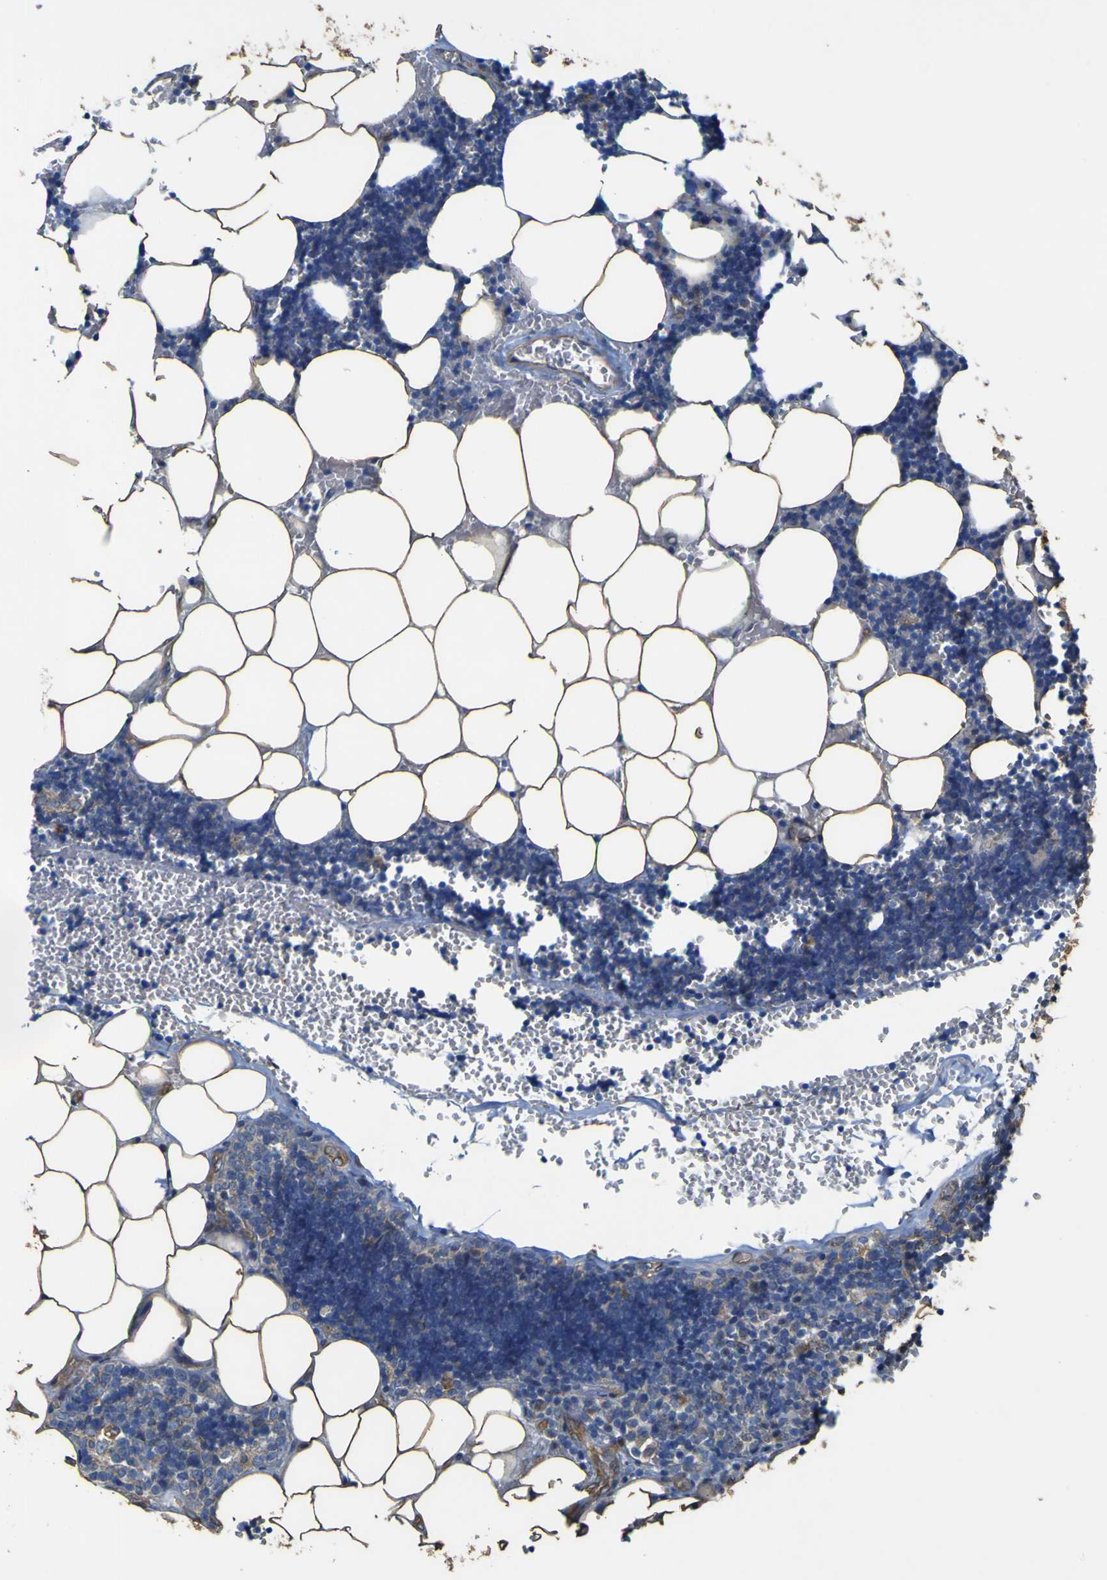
{"staining": {"intensity": "moderate", "quantity": ">75%", "location": "cytoplasmic/membranous"}, "tissue": "lymph node", "cell_type": "Germinal center cells", "image_type": "normal", "snomed": [{"axis": "morphology", "description": "Normal tissue, NOS"}, {"axis": "topography", "description": "Lymph node"}], "caption": "The photomicrograph shows immunohistochemical staining of benign lymph node. There is moderate cytoplasmic/membranous positivity is present in about >75% of germinal center cells.", "gene": "TNFSF15", "patient": {"sex": "male", "age": 33}}